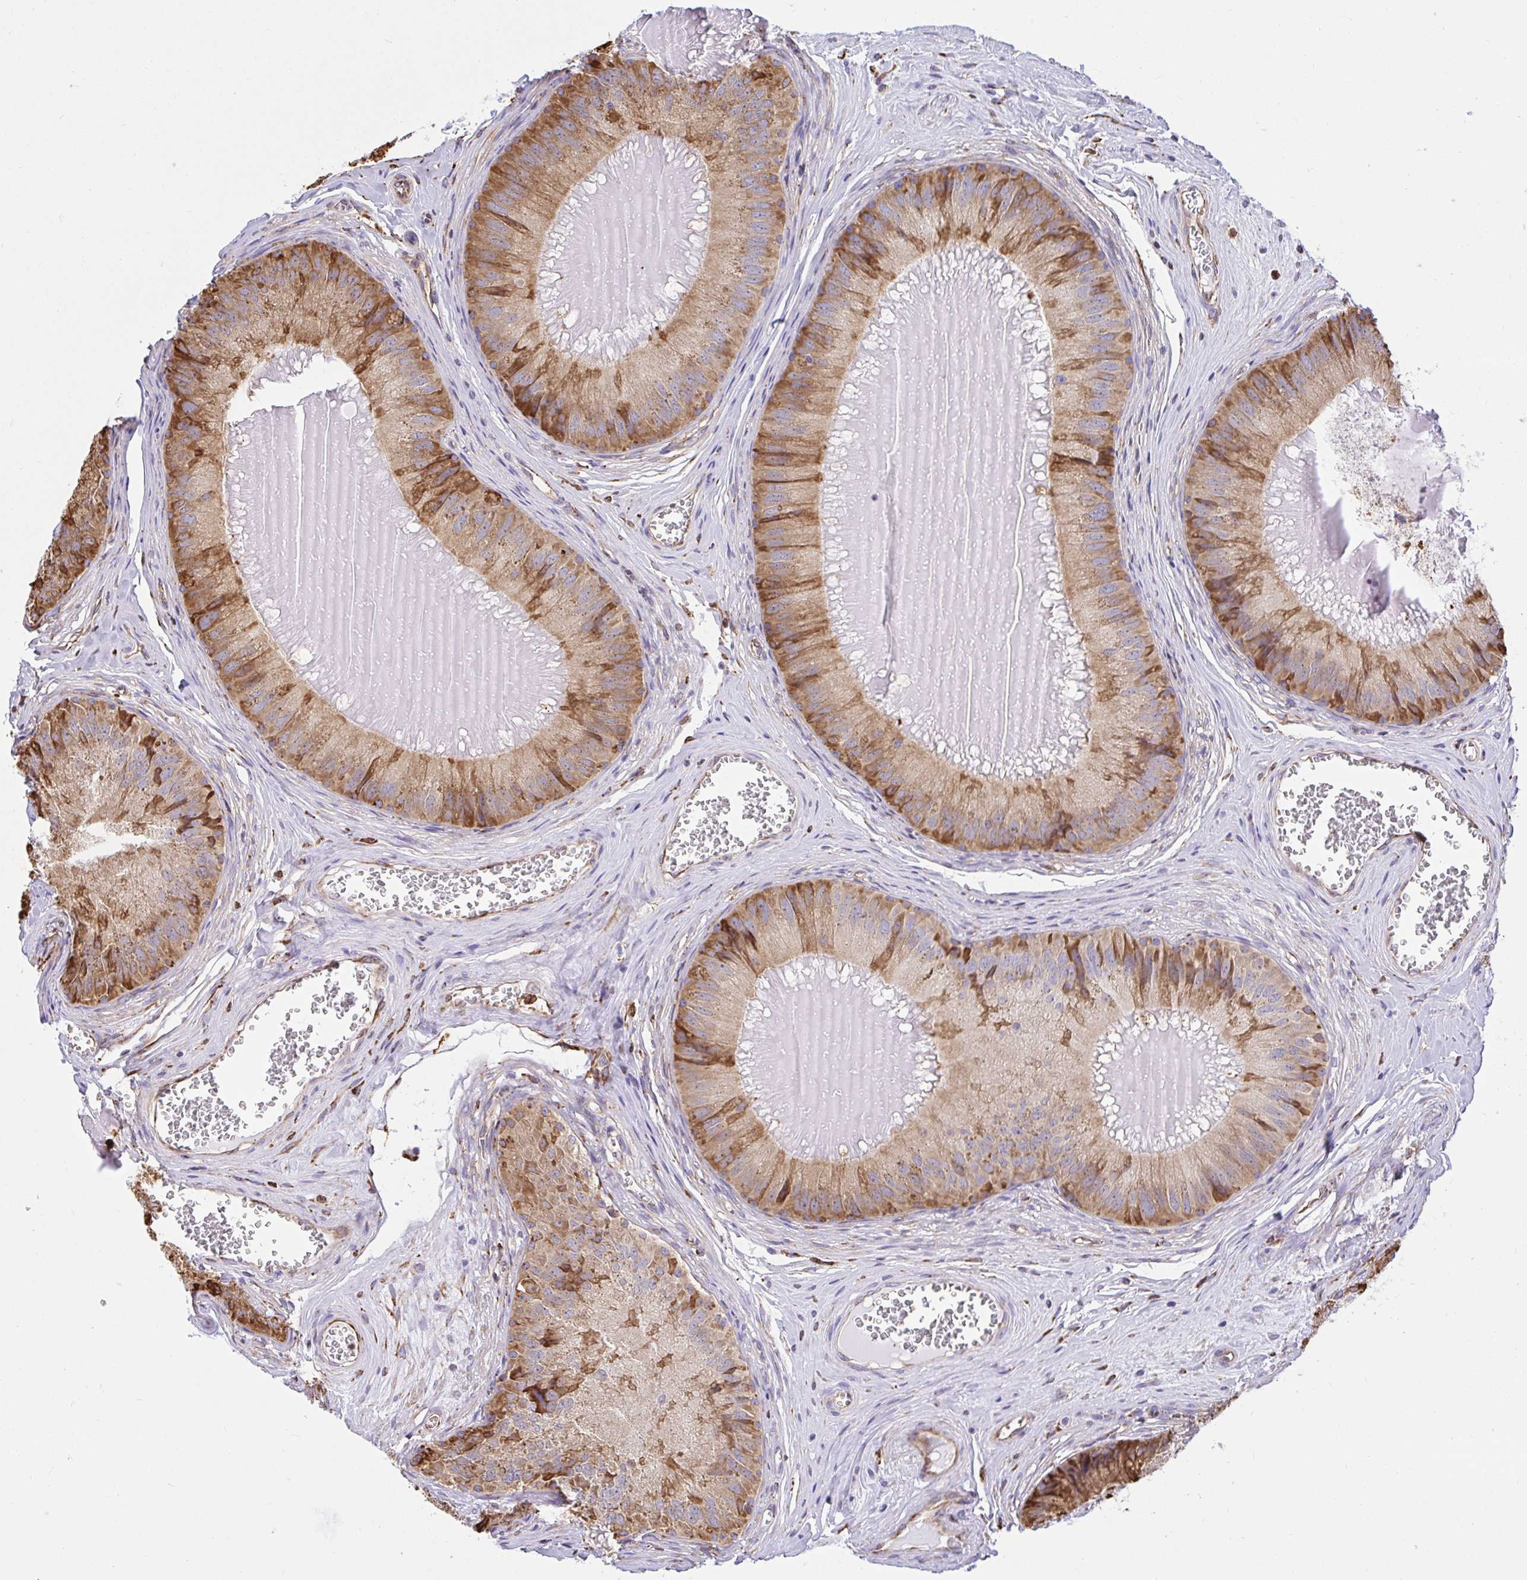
{"staining": {"intensity": "moderate", "quantity": "25%-75%", "location": "cytoplasmic/membranous"}, "tissue": "epididymis", "cell_type": "Glandular cells", "image_type": "normal", "snomed": [{"axis": "morphology", "description": "Normal tissue, NOS"}, {"axis": "topography", "description": "Epididymis, spermatic cord, NOS"}], "caption": "Epididymis stained for a protein (brown) displays moderate cytoplasmic/membranous positive staining in about 25%-75% of glandular cells.", "gene": "CLGN", "patient": {"sex": "male", "age": 39}}